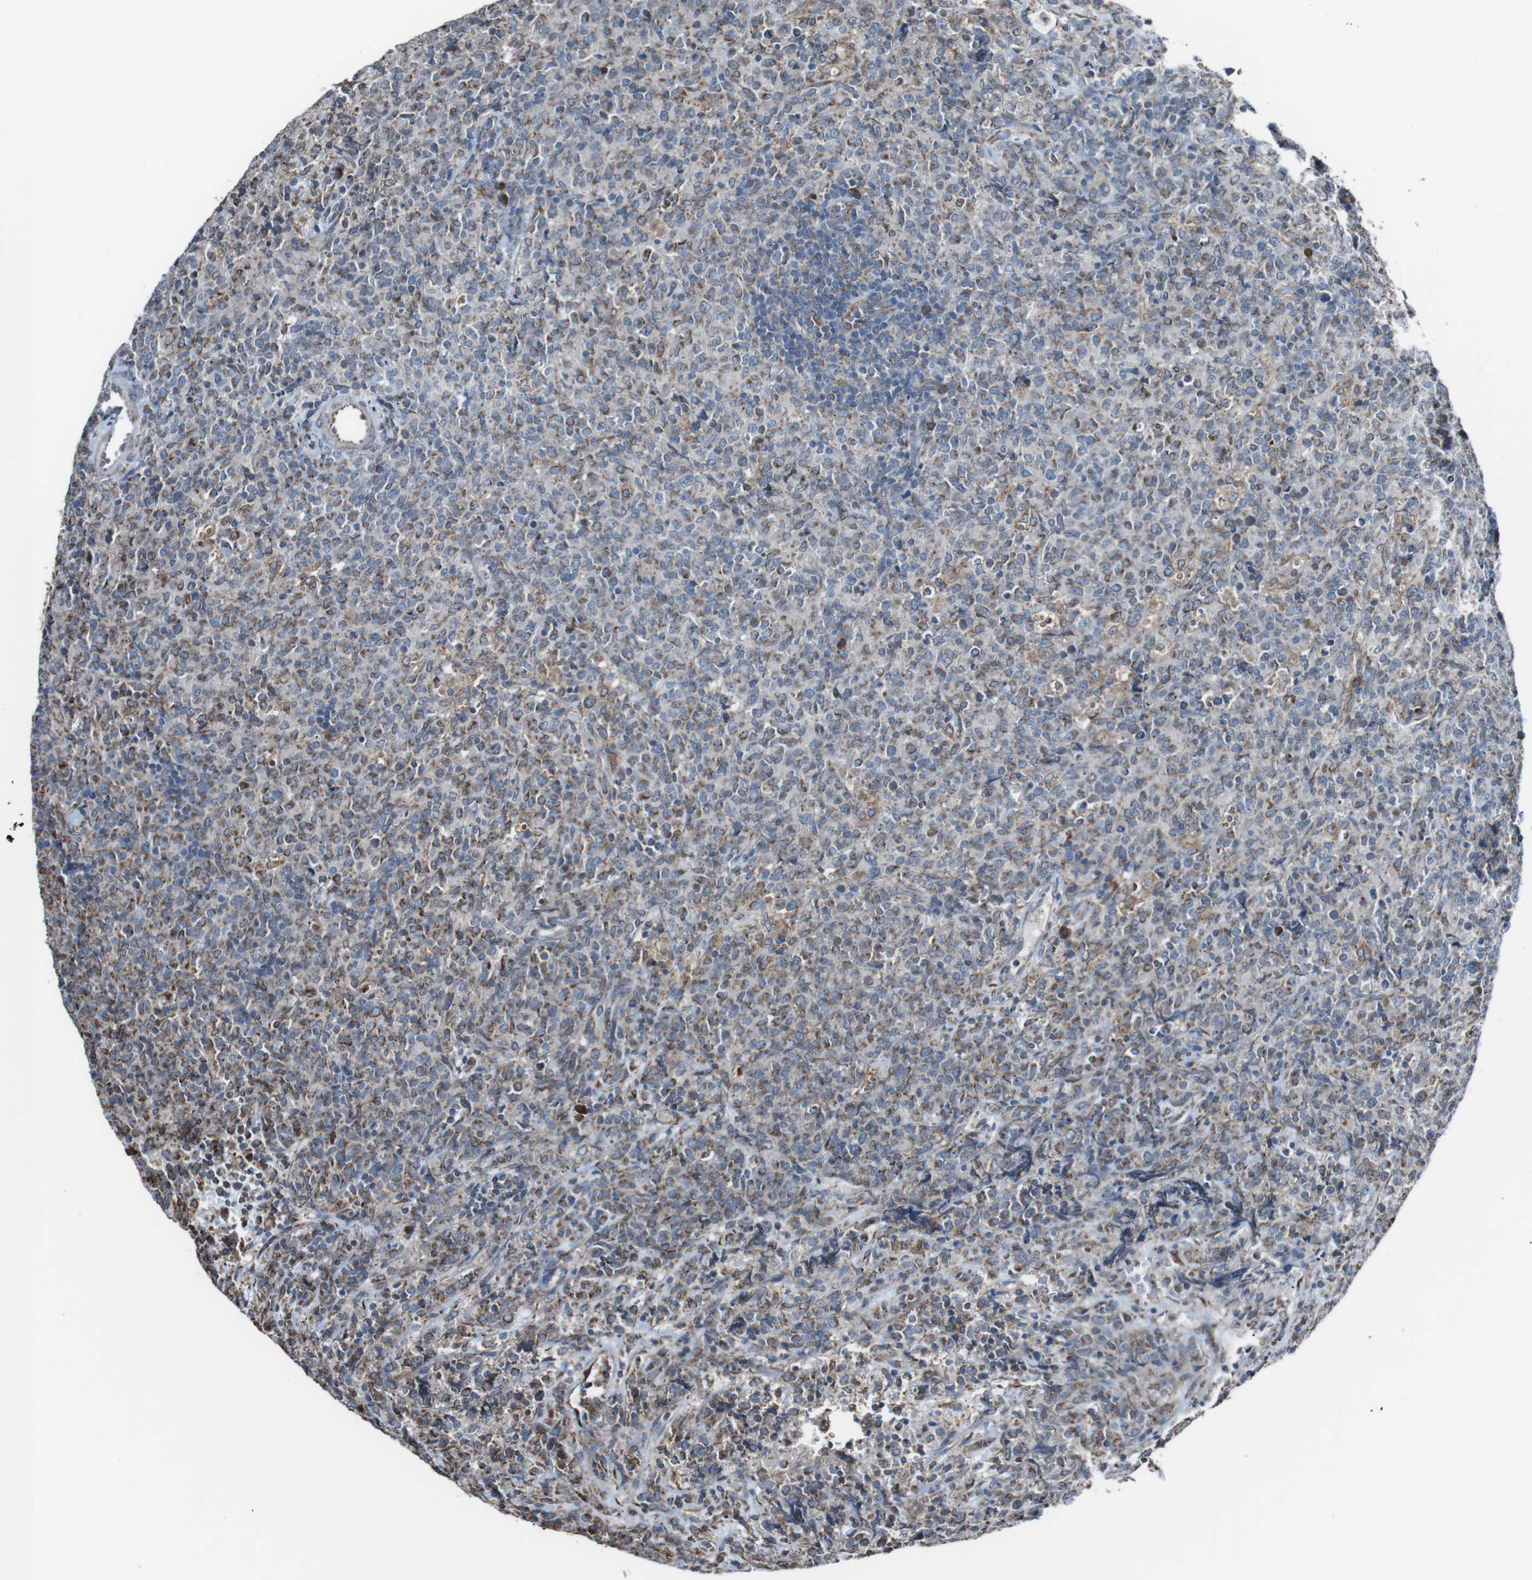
{"staining": {"intensity": "moderate", "quantity": "25%-75%", "location": "cytoplasmic/membranous"}, "tissue": "lymphoma", "cell_type": "Tumor cells", "image_type": "cancer", "snomed": [{"axis": "morphology", "description": "Malignant lymphoma, non-Hodgkin's type, High grade"}, {"axis": "topography", "description": "Tonsil"}], "caption": "A brown stain labels moderate cytoplasmic/membranous expression of a protein in lymphoma tumor cells.", "gene": "CISD2", "patient": {"sex": "female", "age": 36}}